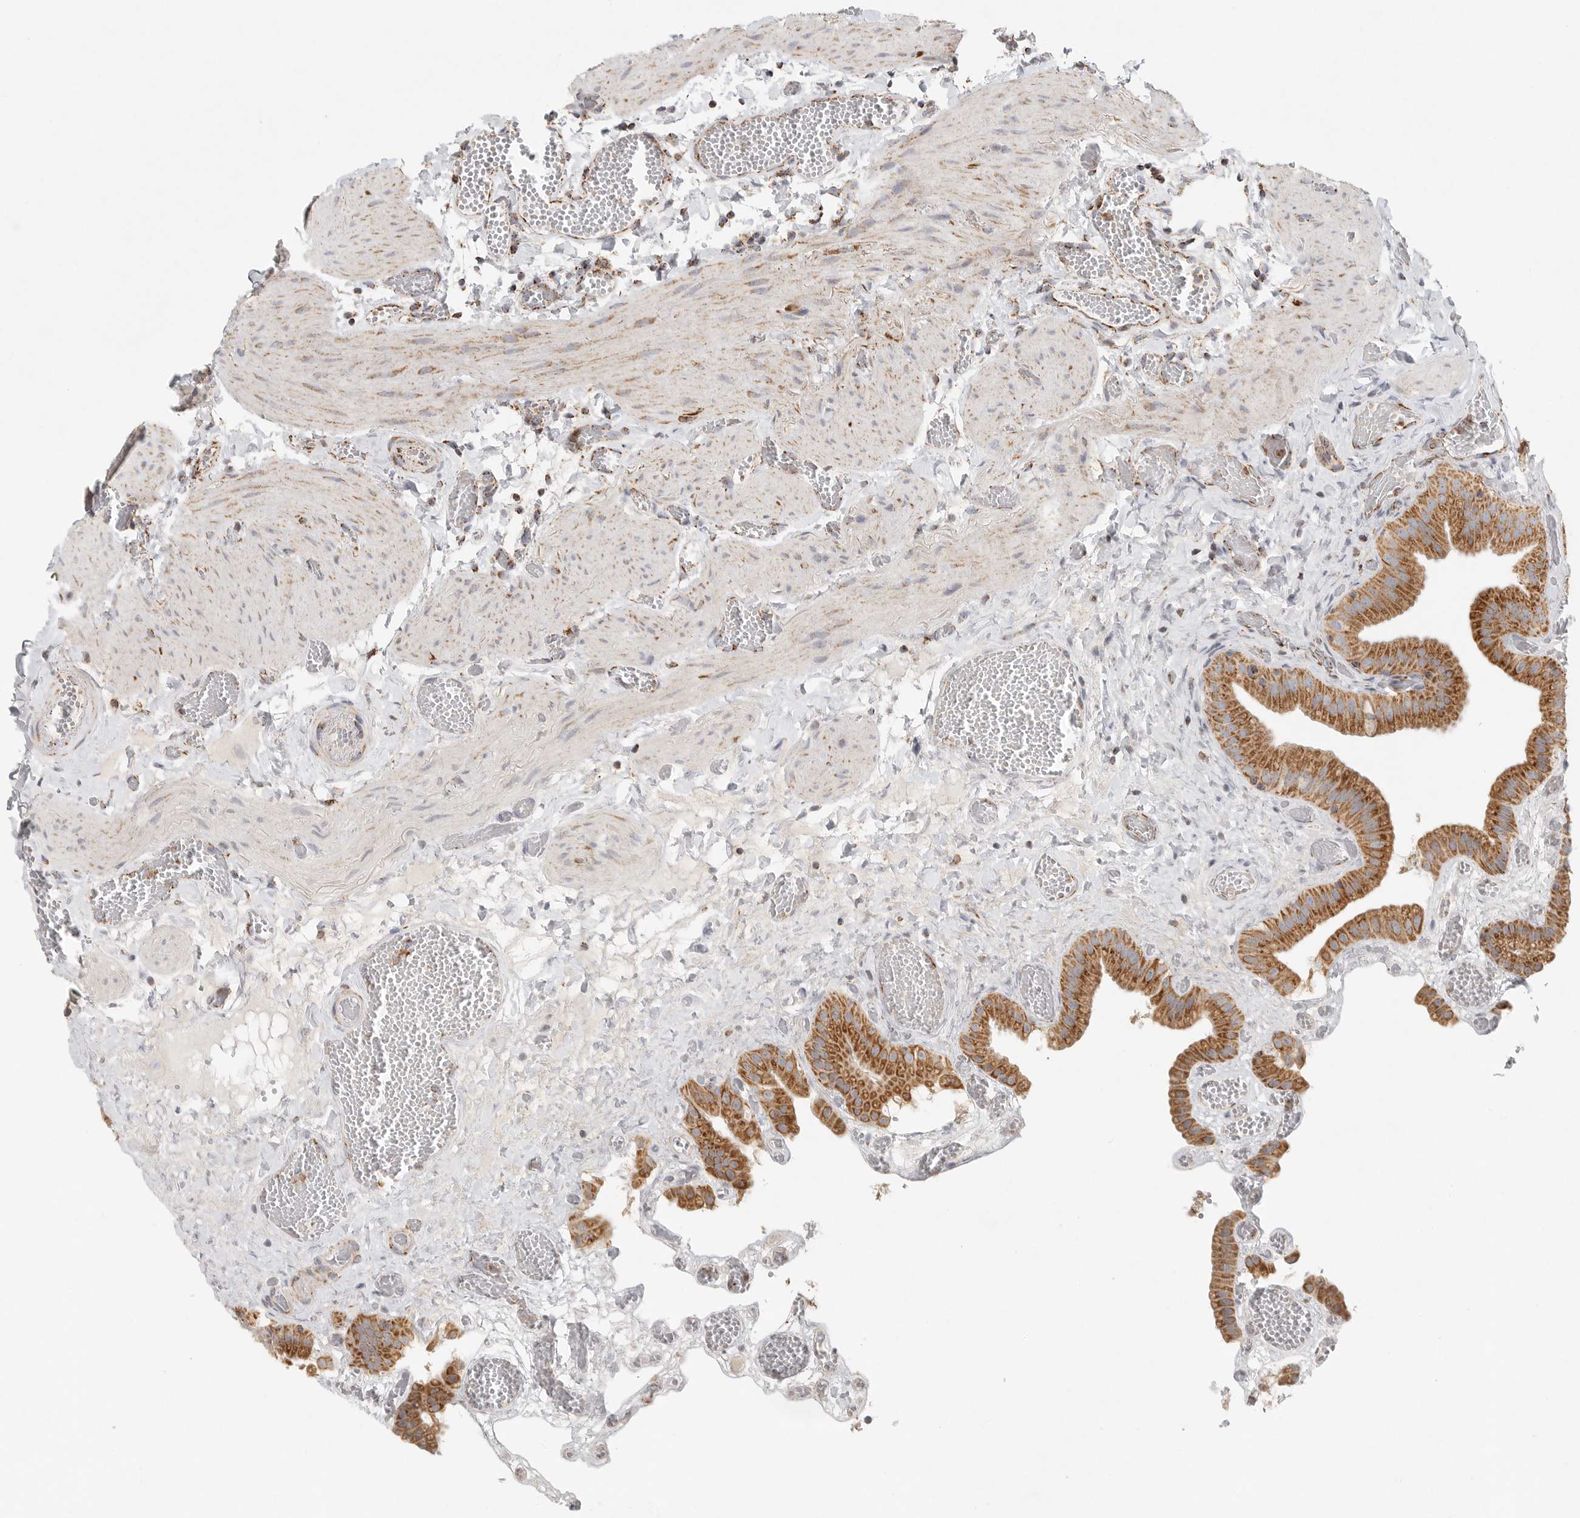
{"staining": {"intensity": "moderate", "quantity": ">75%", "location": "cytoplasmic/membranous"}, "tissue": "gallbladder", "cell_type": "Glandular cells", "image_type": "normal", "snomed": [{"axis": "morphology", "description": "Normal tissue, NOS"}, {"axis": "topography", "description": "Gallbladder"}], "caption": "Immunohistochemical staining of normal human gallbladder reveals moderate cytoplasmic/membranous protein positivity in about >75% of glandular cells.", "gene": "SLC25A26", "patient": {"sex": "female", "age": 64}}